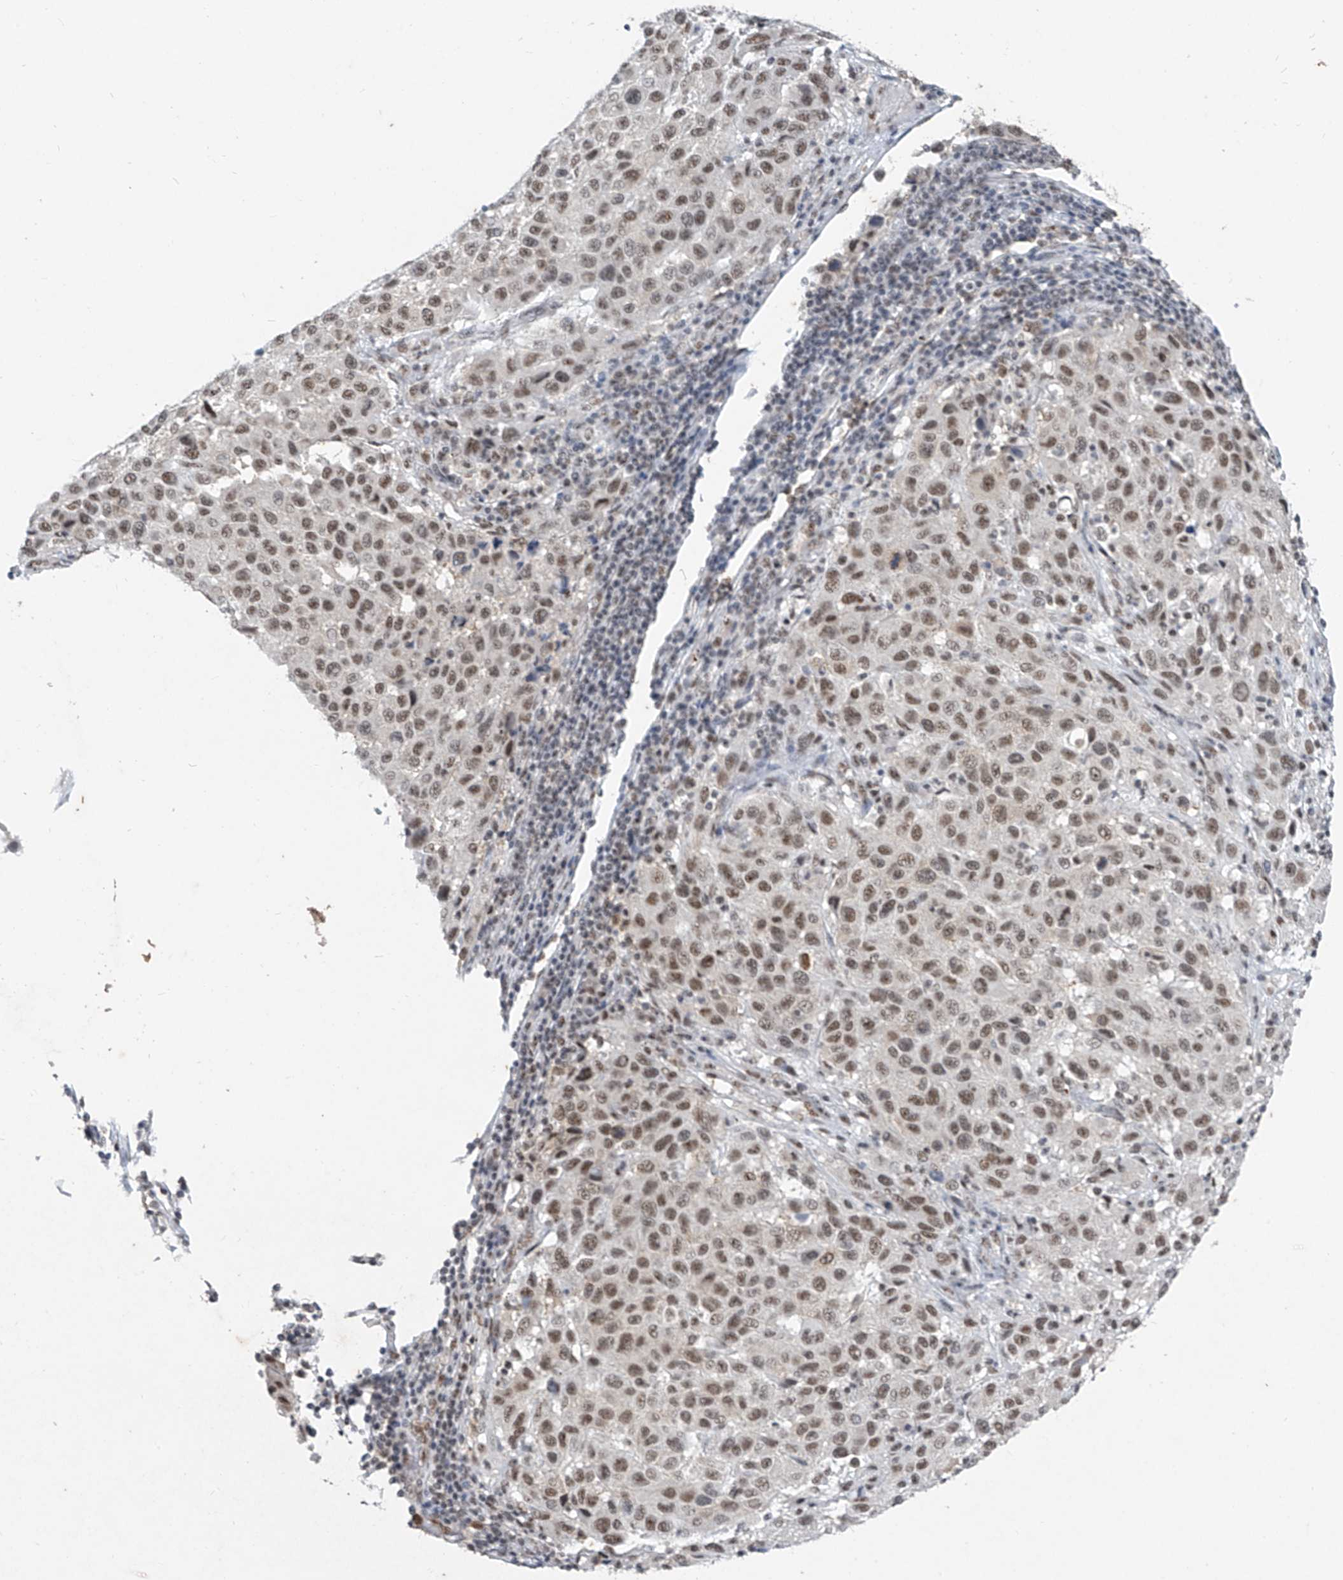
{"staining": {"intensity": "moderate", "quantity": ">75%", "location": "nuclear"}, "tissue": "melanoma", "cell_type": "Tumor cells", "image_type": "cancer", "snomed": [{"axis": "morphology", "description": "Malignant melanoma, Metastatic site"}, {"axis": "topography", "description": "Lymph node"}], "caption": "Malignant melanoma (metastatic site) tissue demonstrates moderate nuclear positivity in about >75% of tumor cells", "gene": "TFEC", "patient": {"sex": "male", "age": 61}}